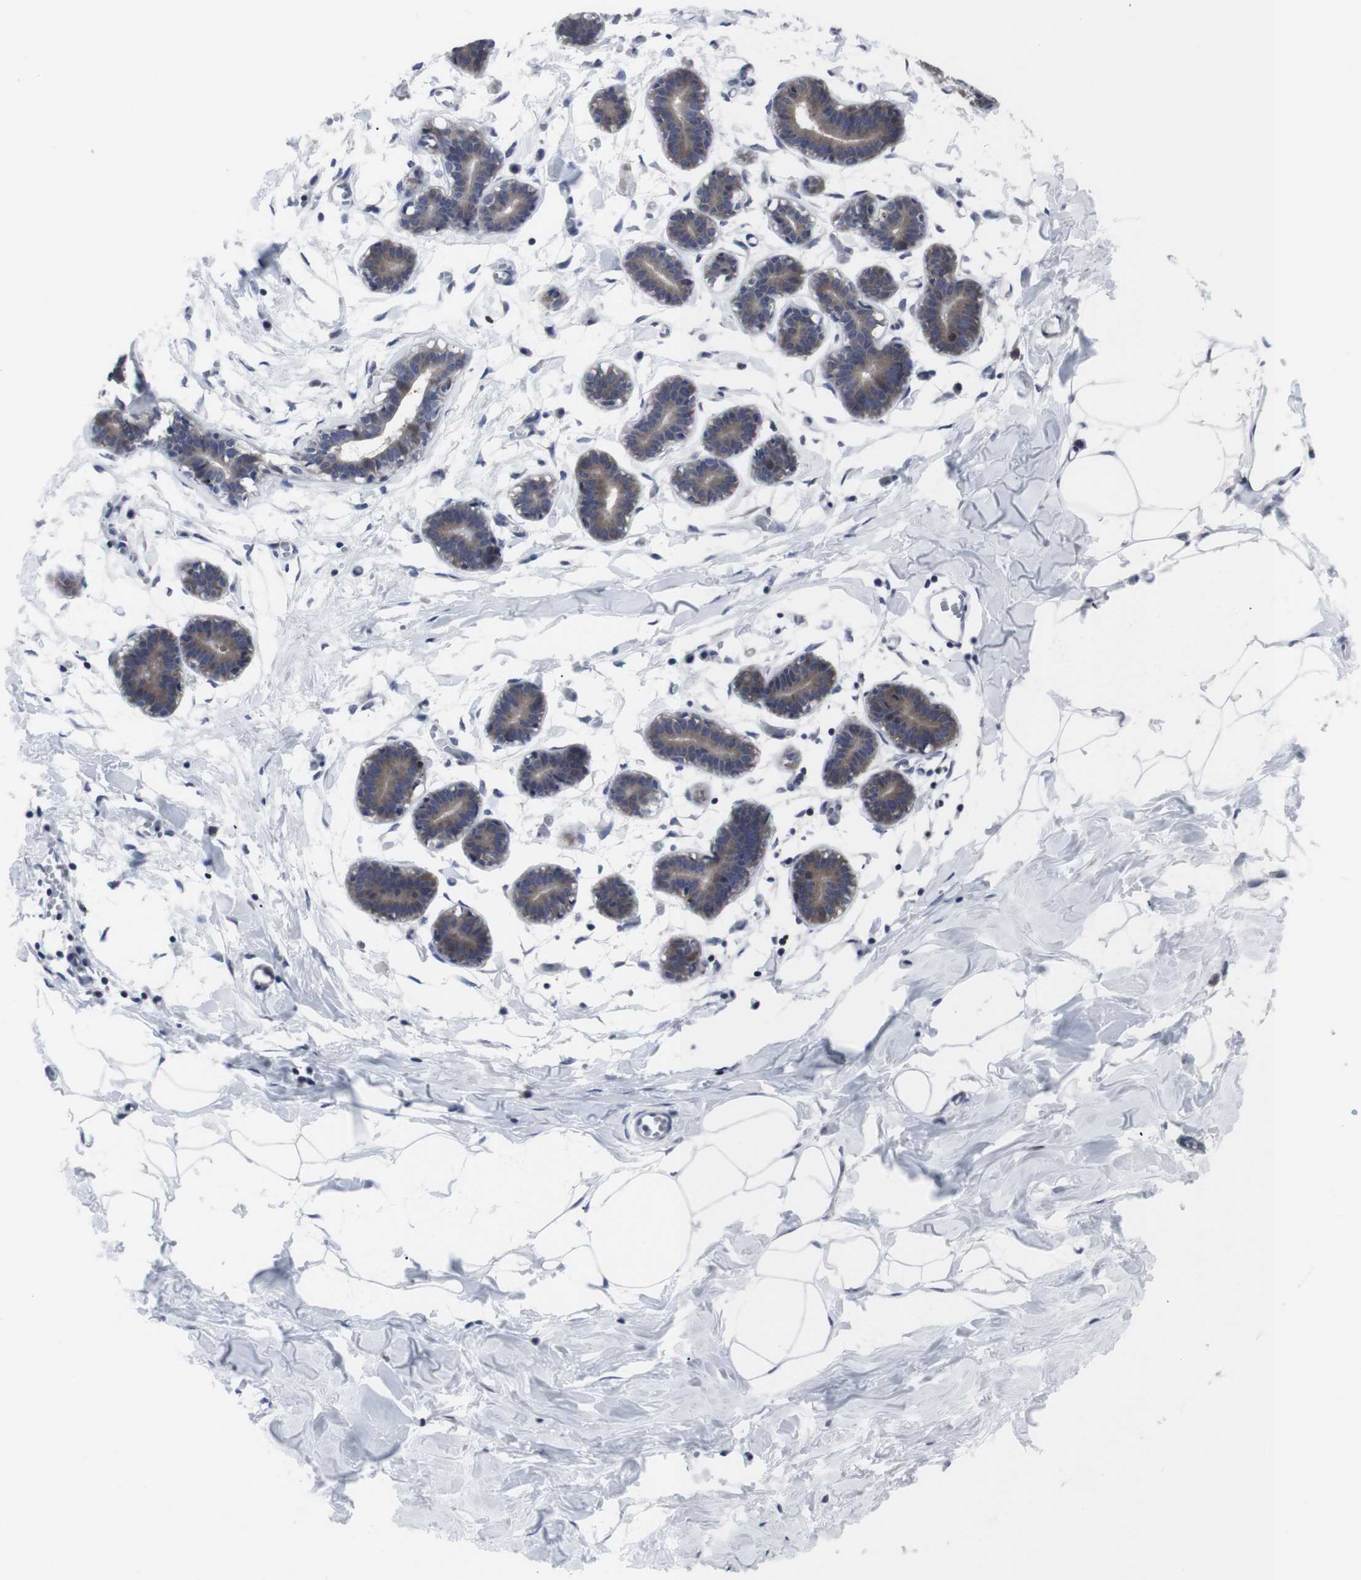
{"staining": {"intensity": "negative", "quantity": "none", "location": "none"}, "tissue": "breast", "cell_type": "Adipocytes", "image_type": "normal", "snomed": [{"axis": "morphology", "description": "Normal tissue, NOS"}, {"axis": "topography", "description": "Breast"}], "caption": "Adipocytes are negative for brown protein staining in benign breast. The staining was performed using DAB to visualize the protein expression in brown, while the nuclei were stained in blue with hematoxylin (Magnification: 20x).", "gene": "HPRT1", "patient": {"sex": "female", "age": 27}}